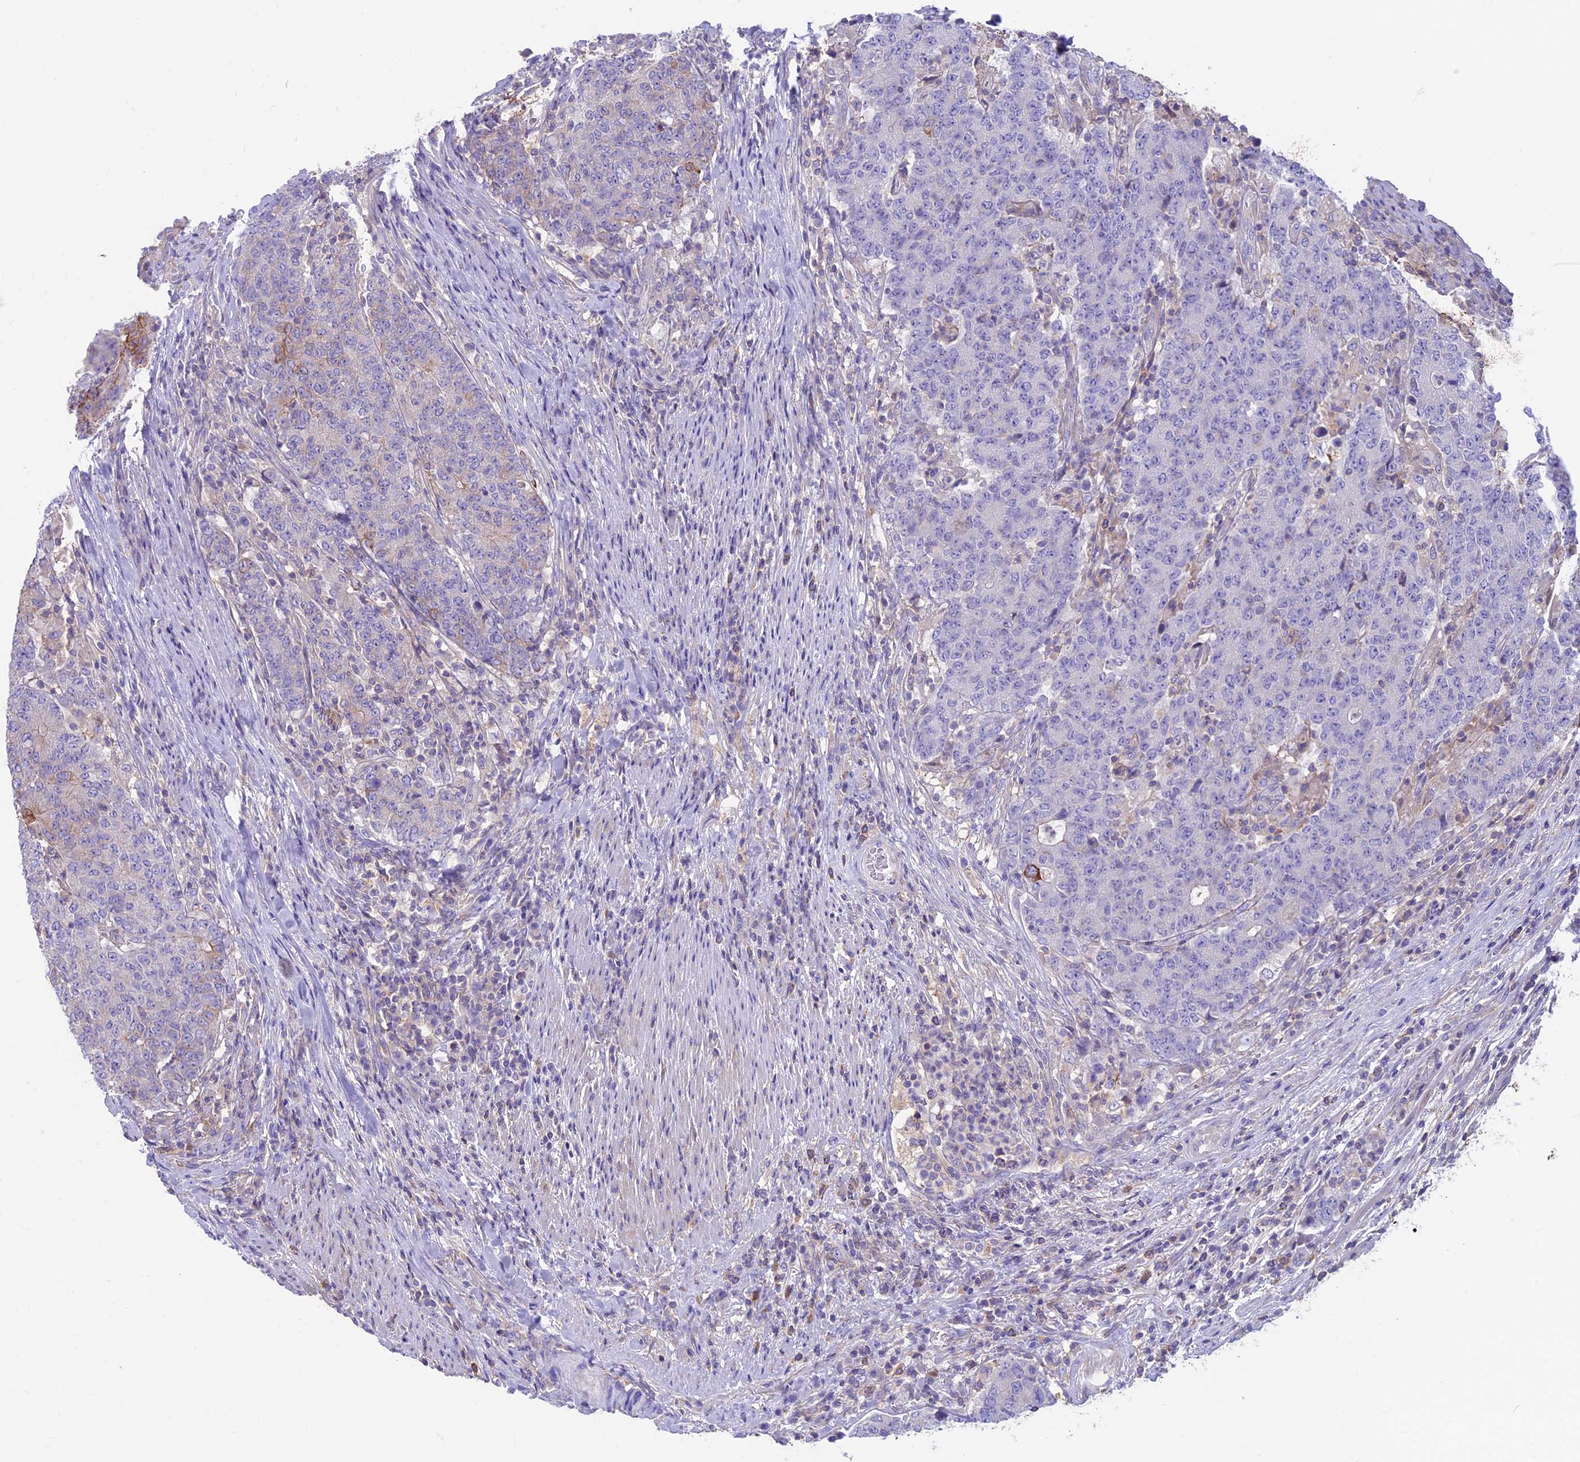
{"staining": {"intensity": "moderate", "quantity": "<25%", "location": "cytoplasmic/membranous"}, "tissue": "colorectal cancer", "cell_type": "Tumor cells", "image_type": "cancer", "snomed": [{"axis": "morphology", "description": "Adenocarcinoma, NOS"}, {"axis": "topography", "description": "Colon"}], "caption": "Colorectal cancer stained with a brown dye shows moderate cytoplasmic/membranous positive expression in approximately <25% of tumor cells.", "gene": "CDAN1", "patient": {"sex": "female", "age": 75}}